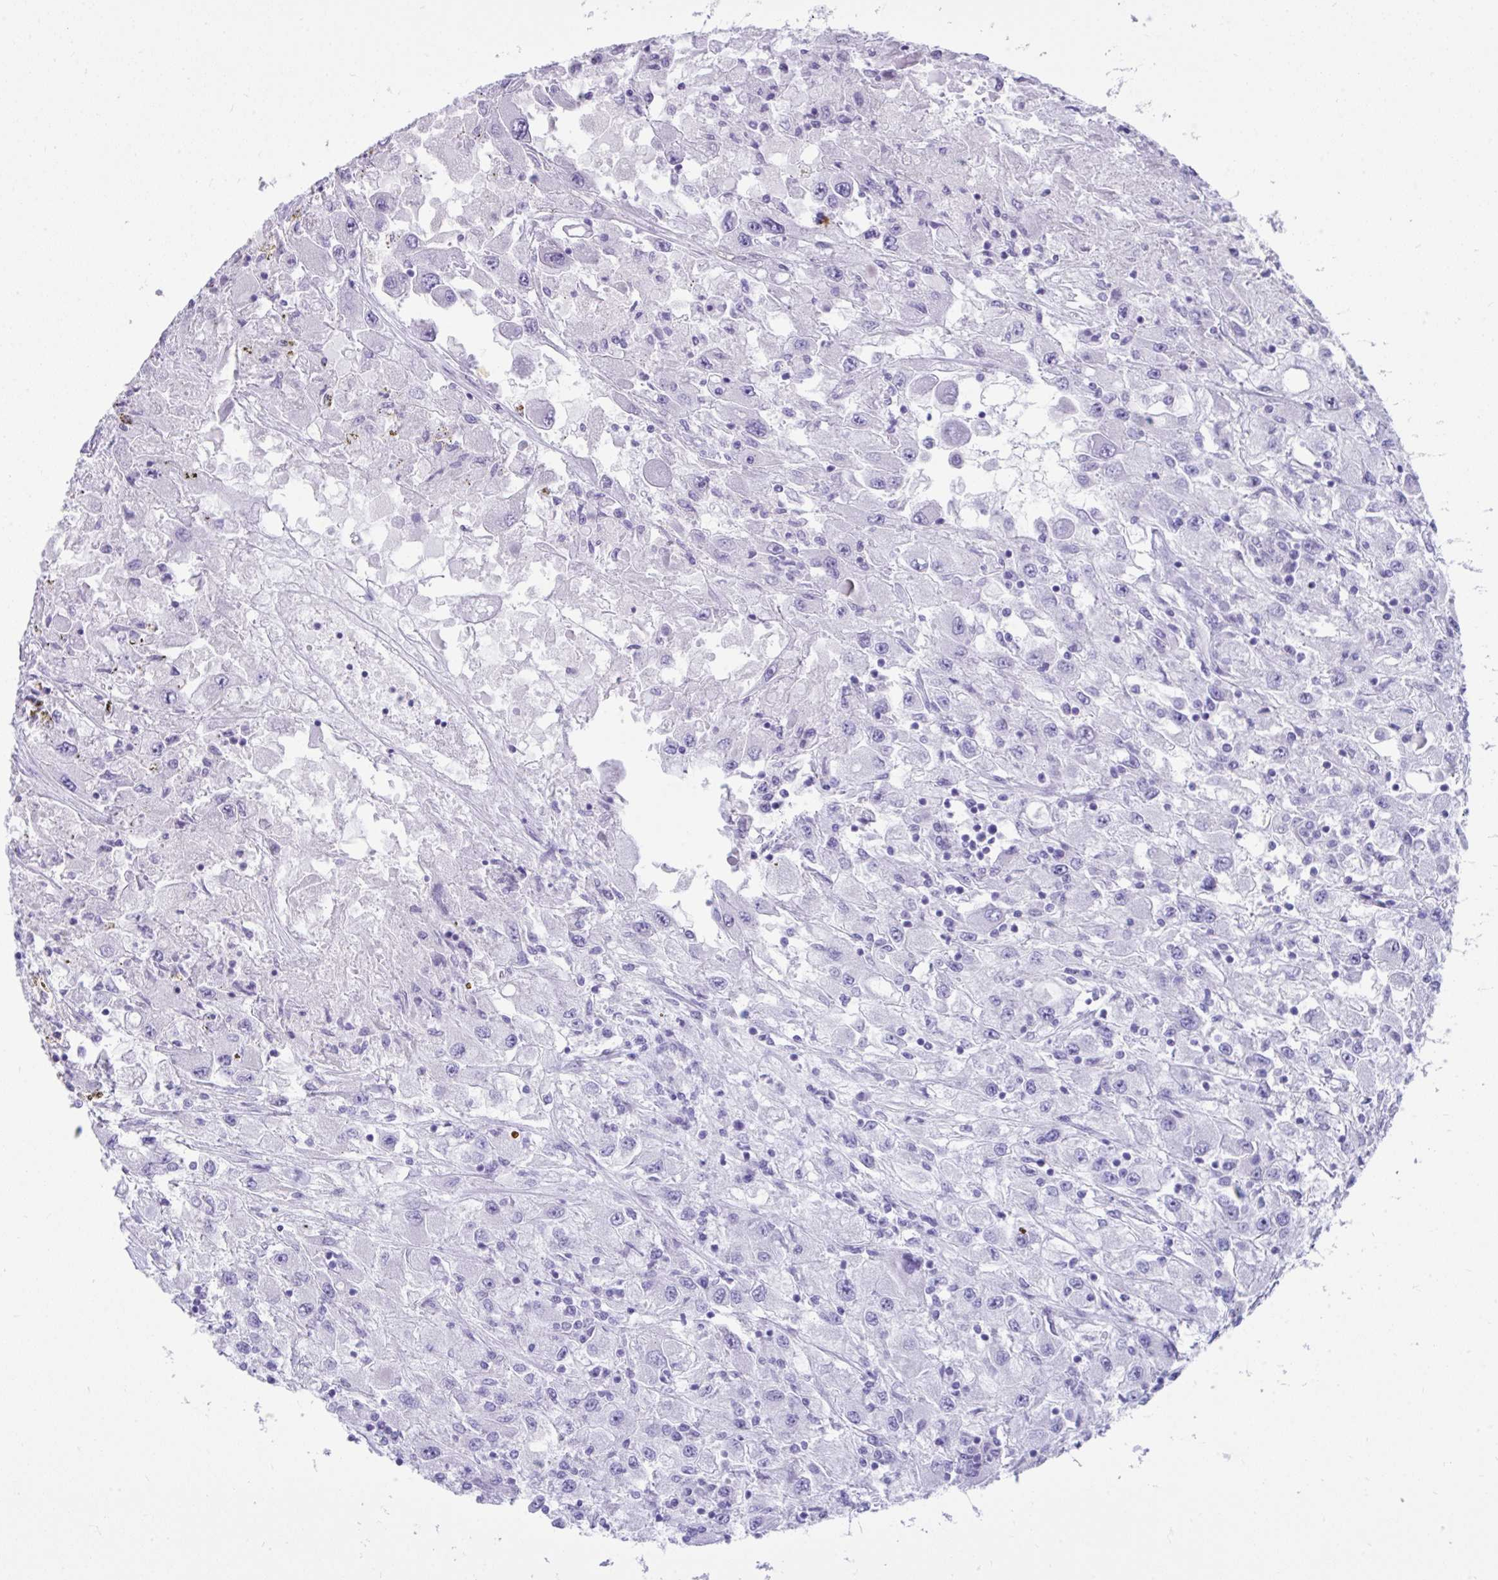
{"staining": {"intensity": "negative", "quantity": "none", "location": "none"}, "tissue": "renal cancer", "cell_type": "Tumor cells", "image_type": "cancer", "snomed": [{"axis": "morphology", "description": "Adenocarcinoma, NOS"}, {"axis": "topography", "description": "Kidney"}], "caption": "DAB (3,3'-diaminobenzidine) immunohistochemical staining of human renal cancer demonstrates no significant staining in tumor cells.", "gene": "PSCA", "patient": {"sex": "female", "age": 67}}